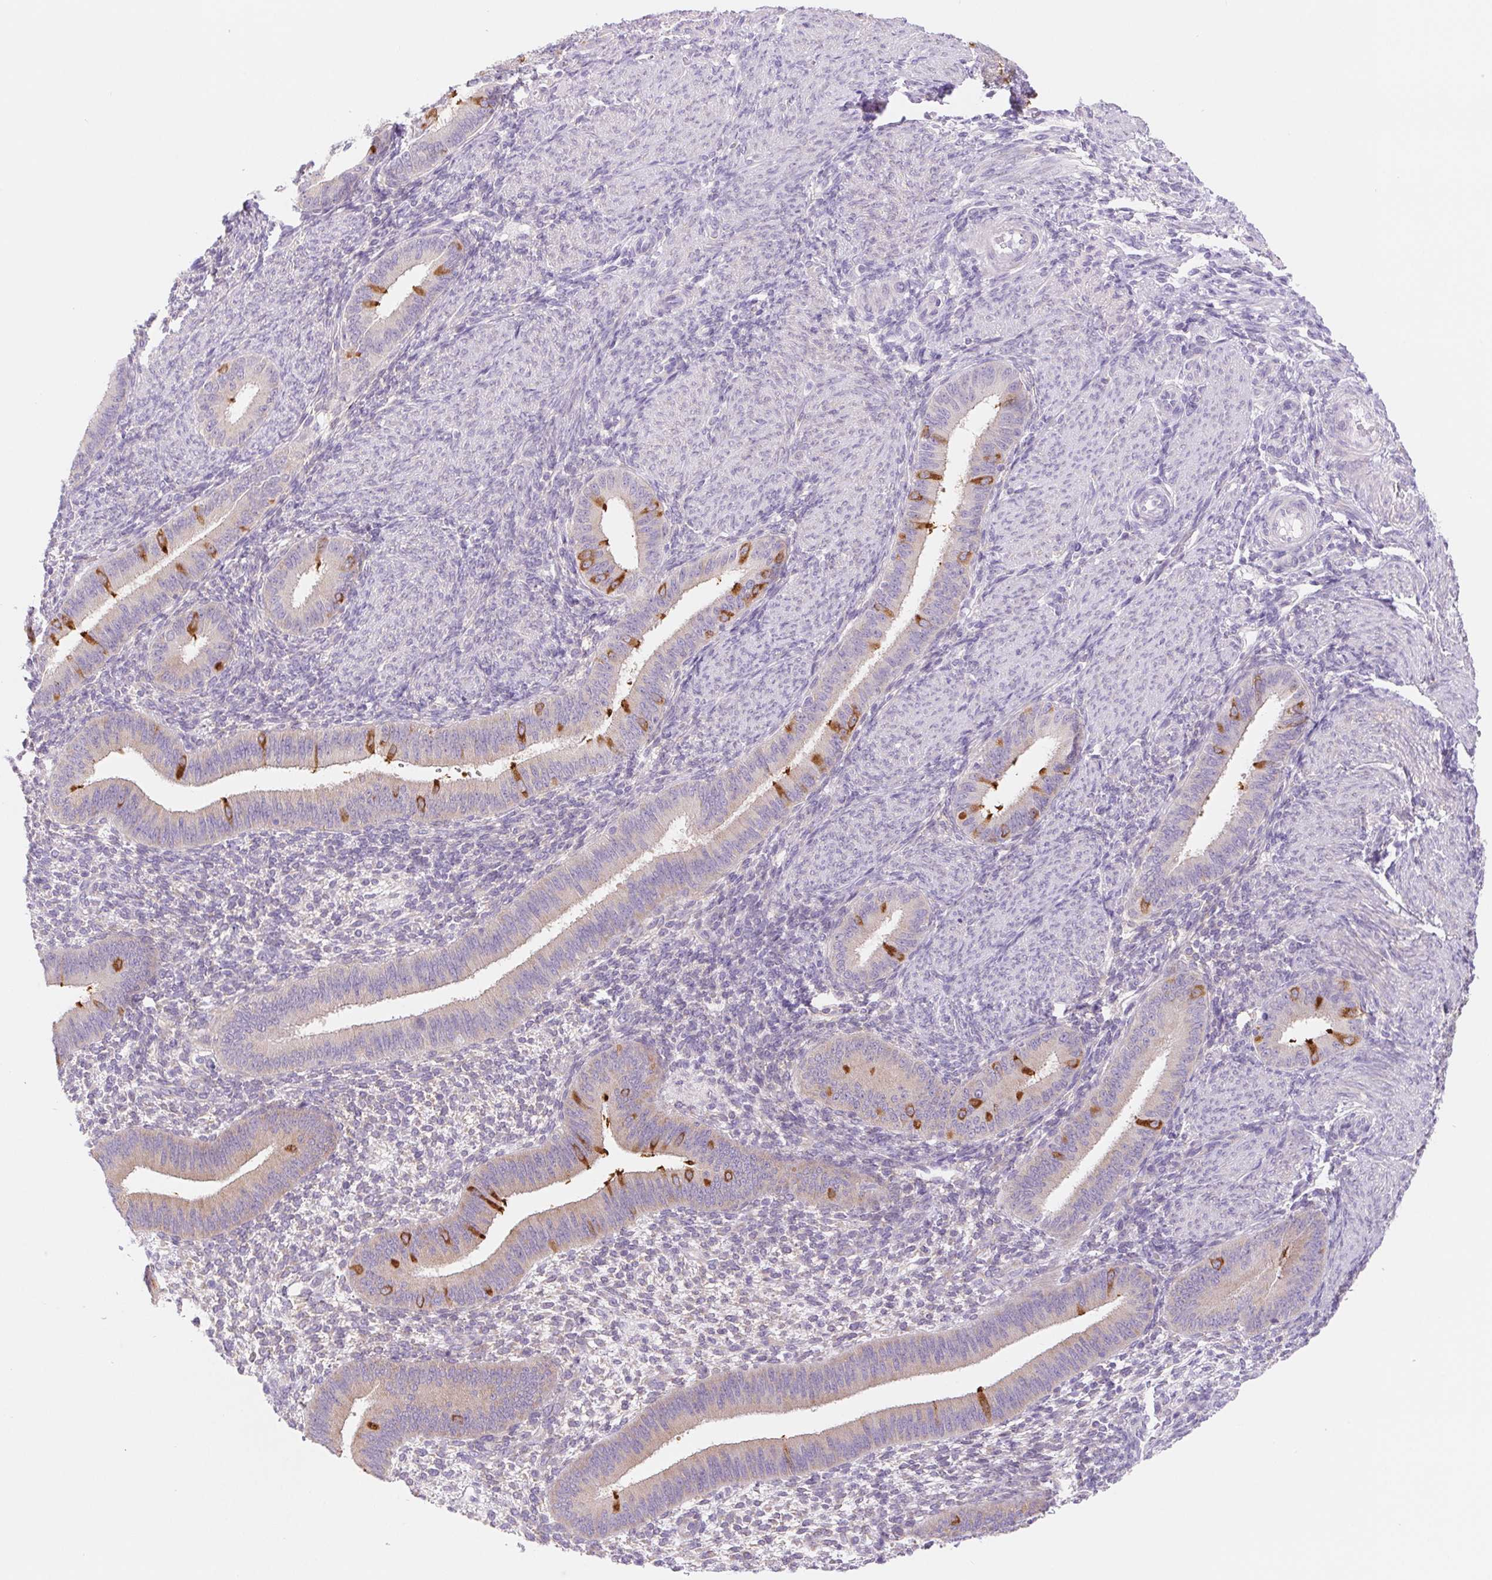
{"staining": {"intensity": "negative", "quantity": "none", "location": "none"}, "tissue": "endometrium", "cell_type": "Cells in endometrial stroma", "image_type": "normal", "snomed": [{"axis": "morphology", "description": "Normal tissue, NOS"}, {"axis": "topography", "description": "Endometrium"}], "caption": "This micrograph is of benign endometrium stained with immunohistochemistry to label a protein in brown with the nuclei are counter-stained blue. There is no expression in cells in endometrial stroma.", "gene": "DYNC2LI1", "patient": {"sex": "female", "age": 39}}